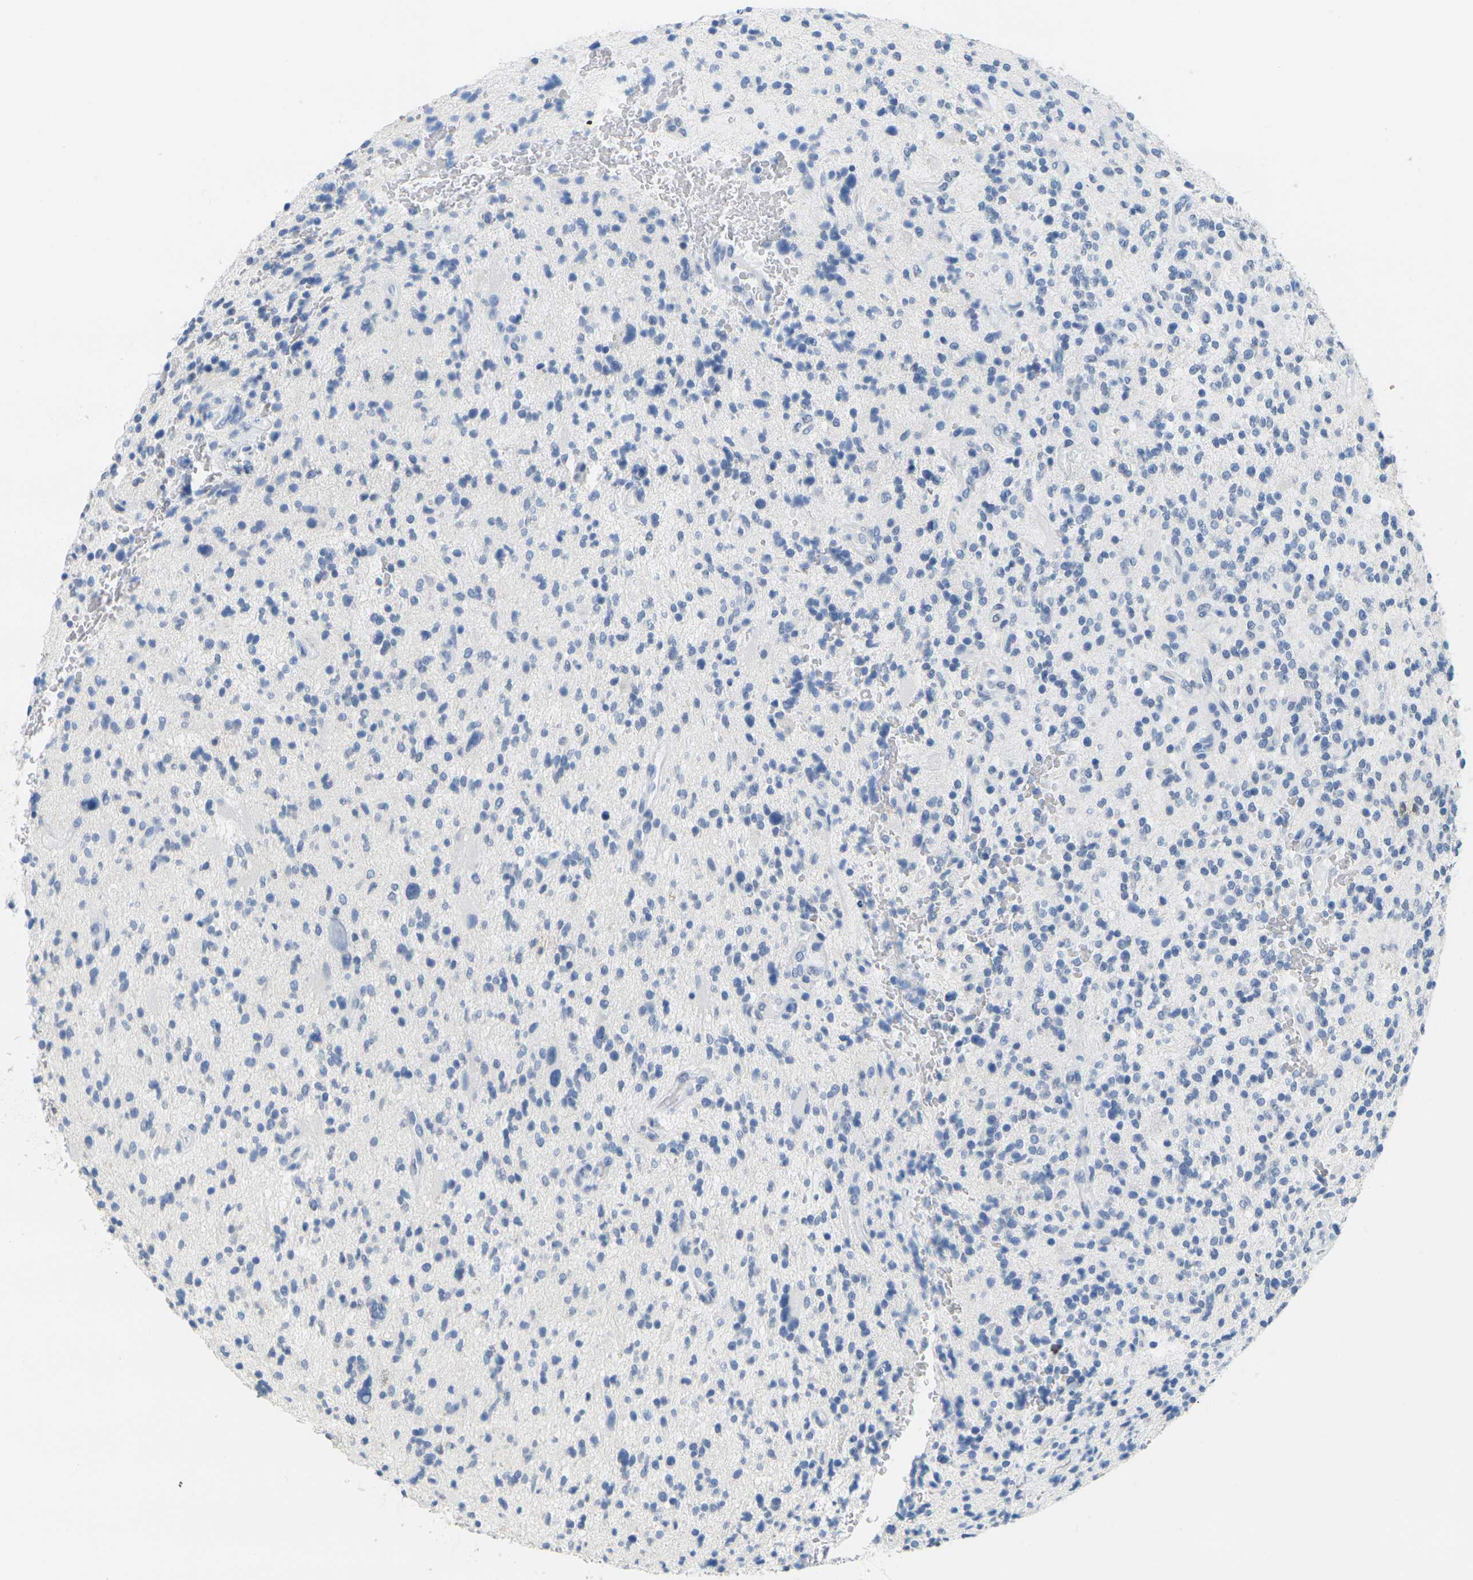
{"staining": {"intensity": "negative", "quantity": "none", "location": "none"}, "tissue": "glioma", "cell_type": "Tumor cells", "image_type": "cancer", "snomed": [{"axis": "morphology", "description": "Glioma, malignant, High grade"}, {"axis": "topography", "description": "Brain"}], "caption": "A histopathology image of glioma stained for a protein reveals no brown staining in tumor cells.", "gene": "CTAG1A", "patient": {"sex": "male", "age": 48}}